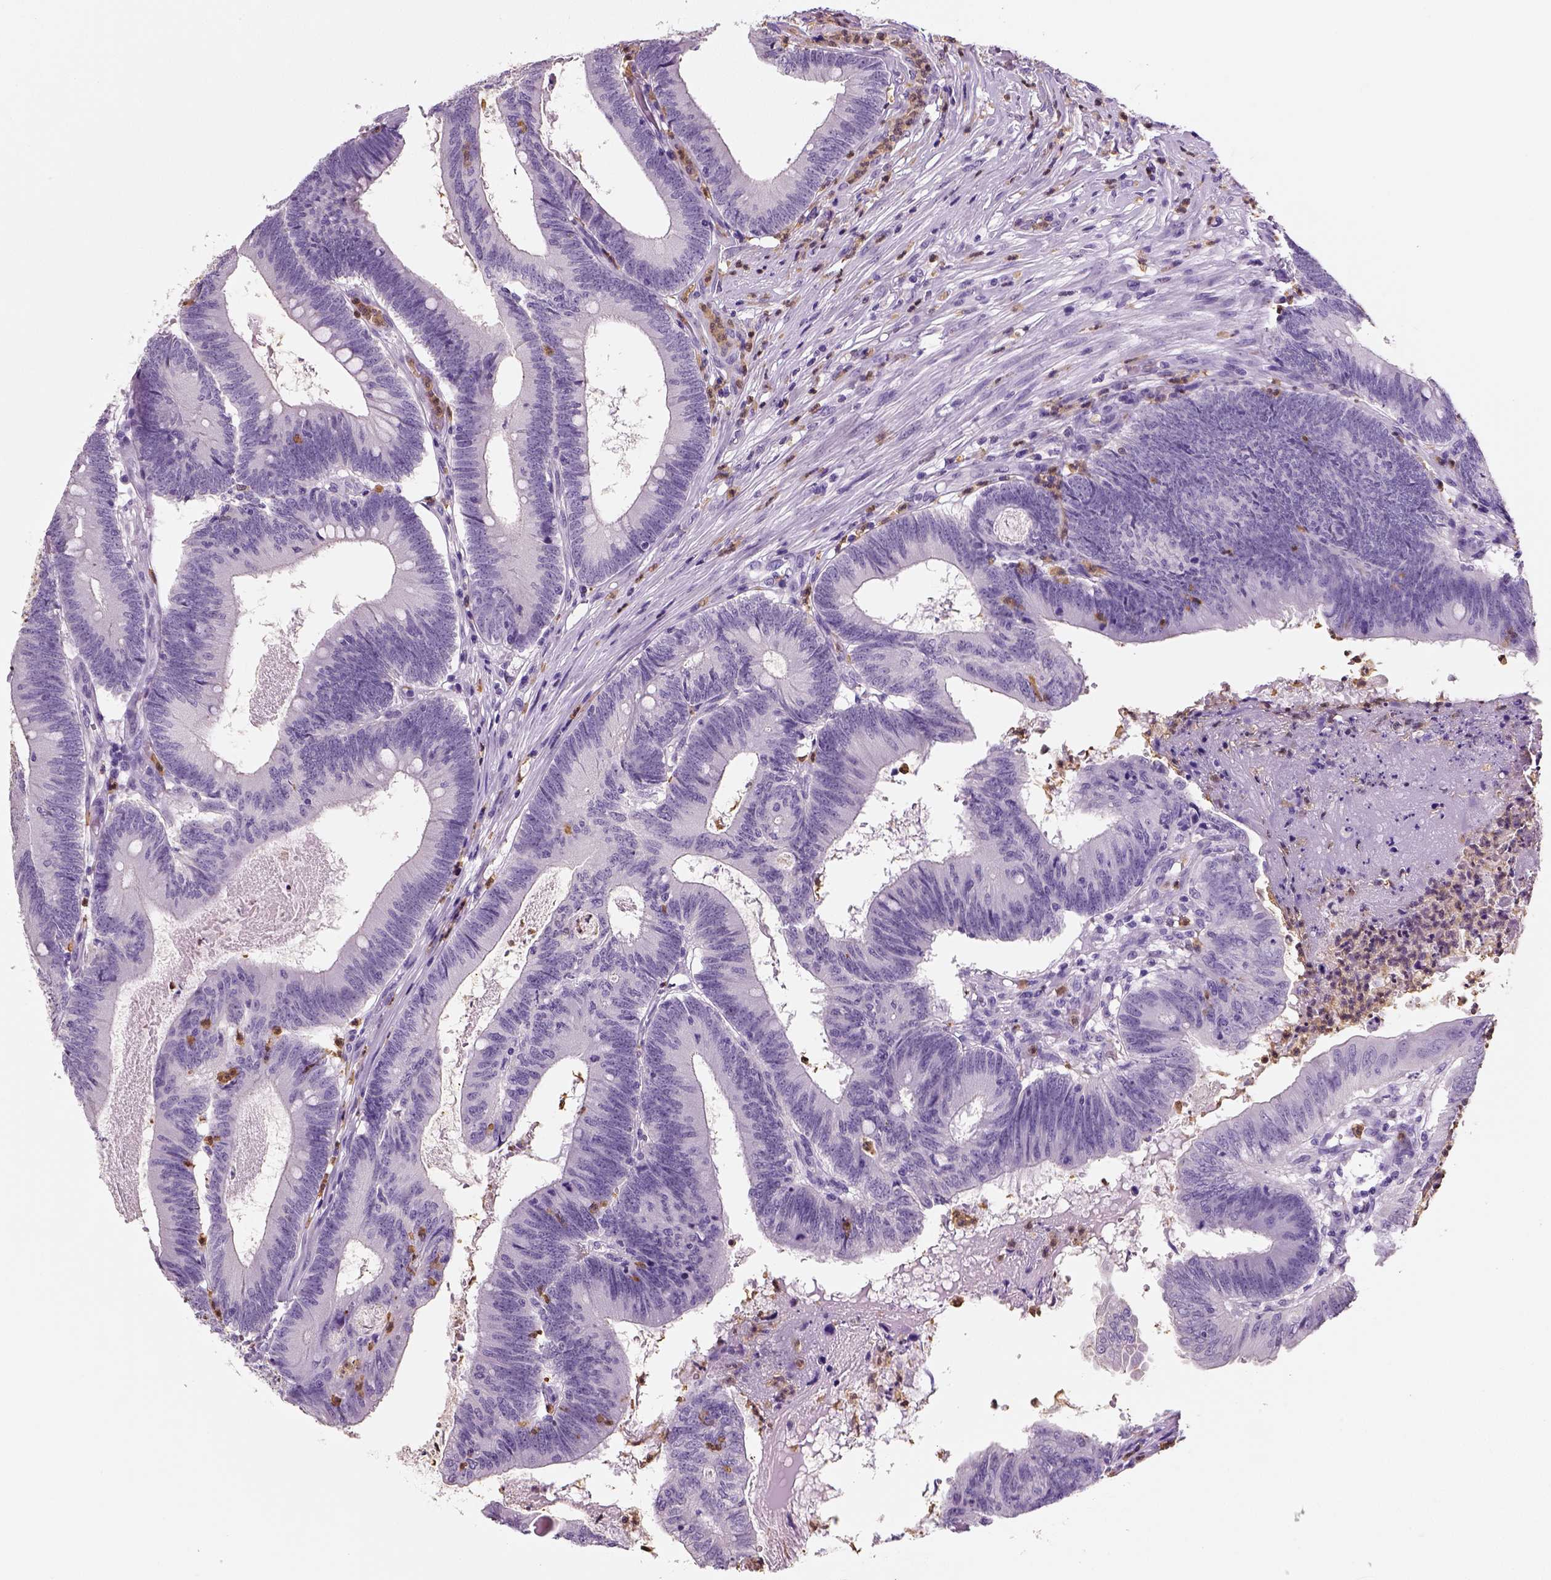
{"staining": {"intensity": "negative", "quantity": "none", "location": "none"}, "tissue": "colorectal cancer", "cell_type": "Tumor cells", "image_type": "cancer", "snomed": [{"axis": "morphology", "description": "Adenocarcinoma, NOS"}, {"axis": "topography", "description": "Colon"}], "caption": "The photomicrograph displays no significant positivity in tumor cells of colorectal adenocarcinoma. (Stains: DAB immunohistochemistry with hematoxylin counter stain, Microscopy: brightfield microscopy at high magnification).", "gene": "NECAB2", "patient": {"sex": "female", "age": 70}}